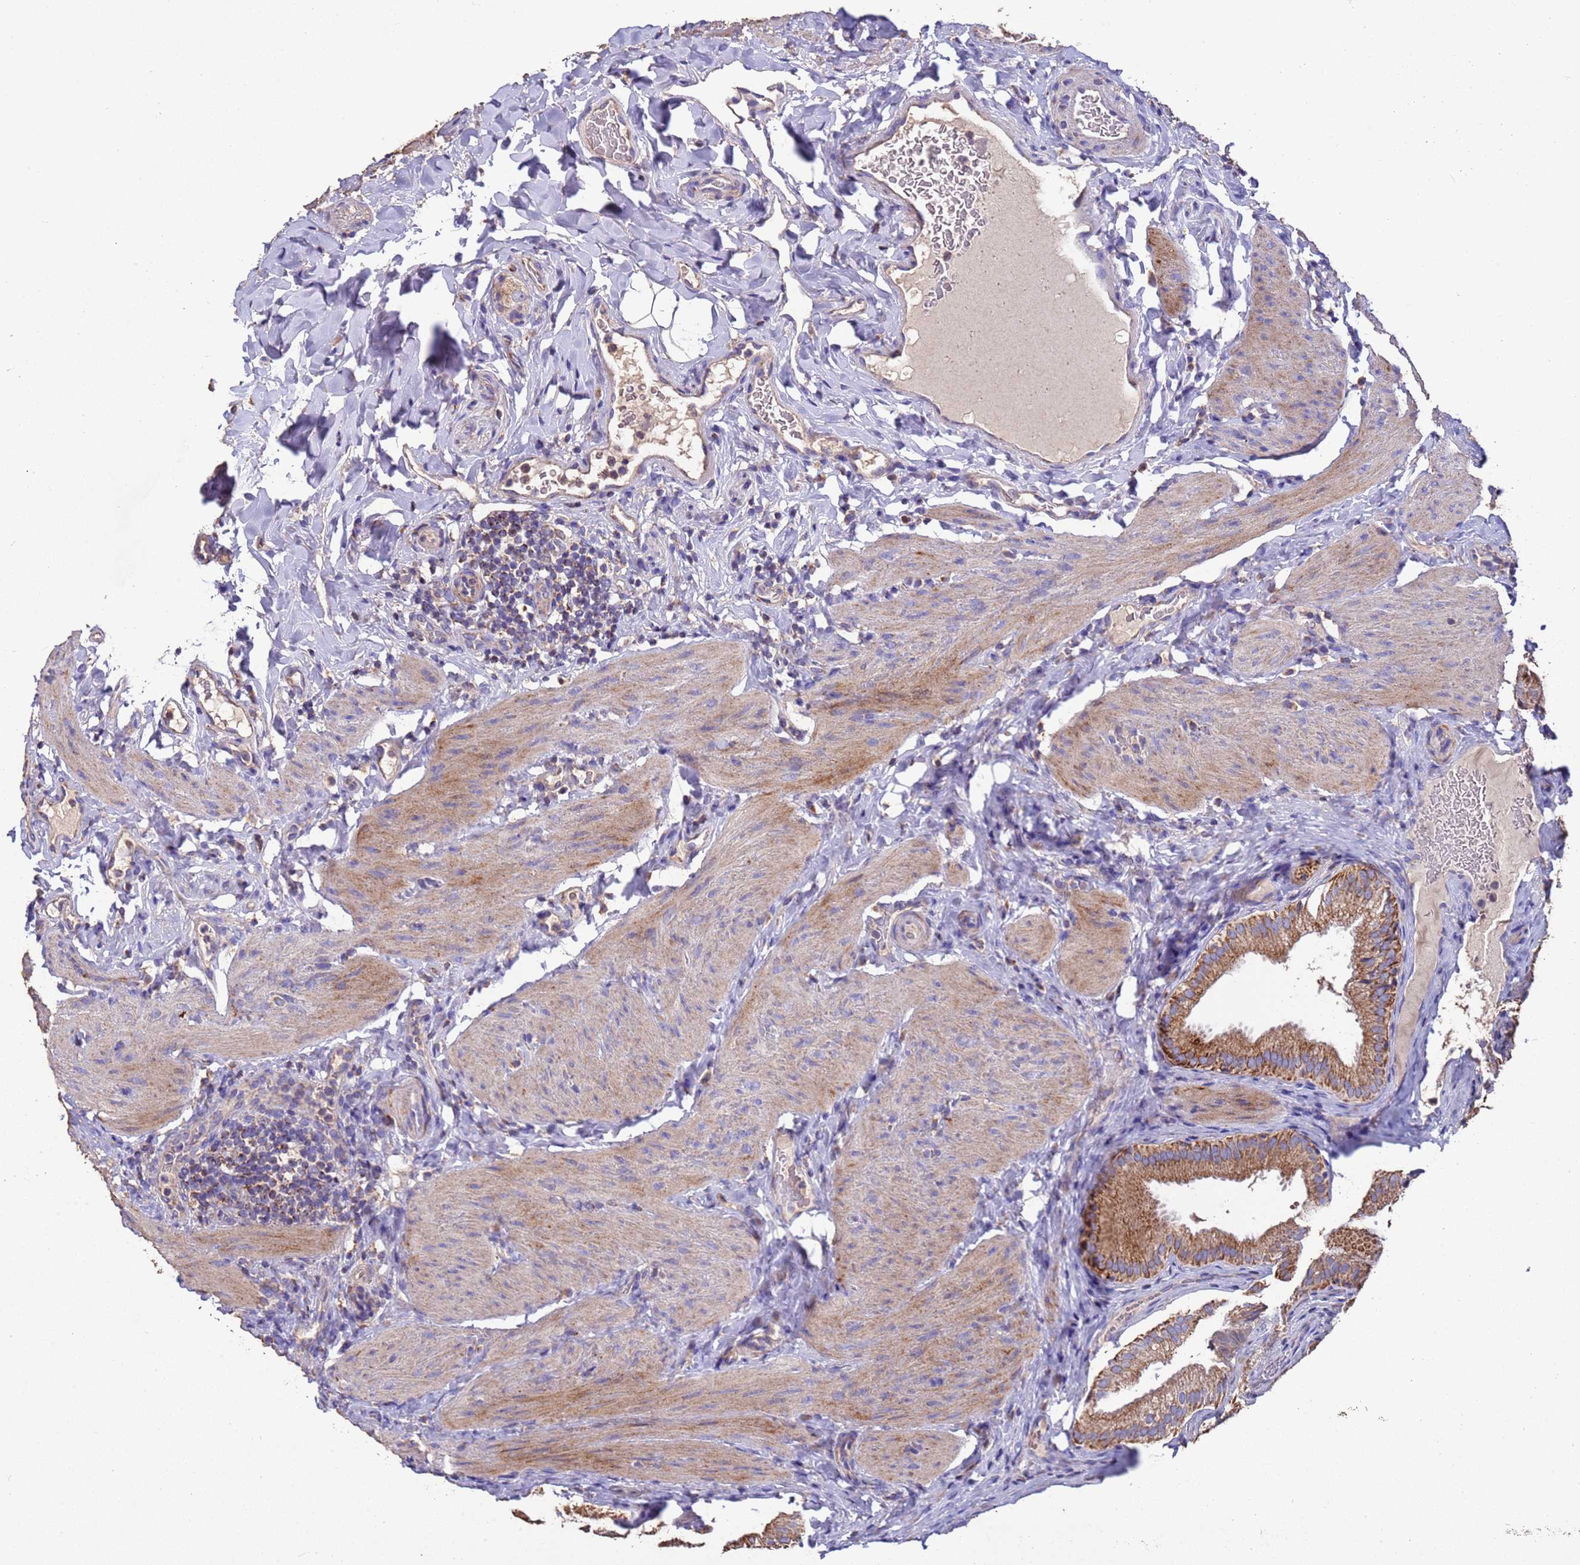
{"staining": {"intensity": "strong", "quantity": ">75%", "location": "cytoplasmic/membranous"}, "tissue": "gallbladder", "cell_type": "Glandular cells", "image_type": "normal", "snomed": [{"axis": "morphology", "description": "Normal tissue, NOS"}, {"axis": "topography", "description": "Gallbladder"}], "caption": "Immunohistochemical staining of normal gallbladder shows strong cytoplasmic/membranous protein positivity in approximately >75% of glandular cells.", "gene": "ZNFX1", "patient": {"sex": "female", "age": 30}}